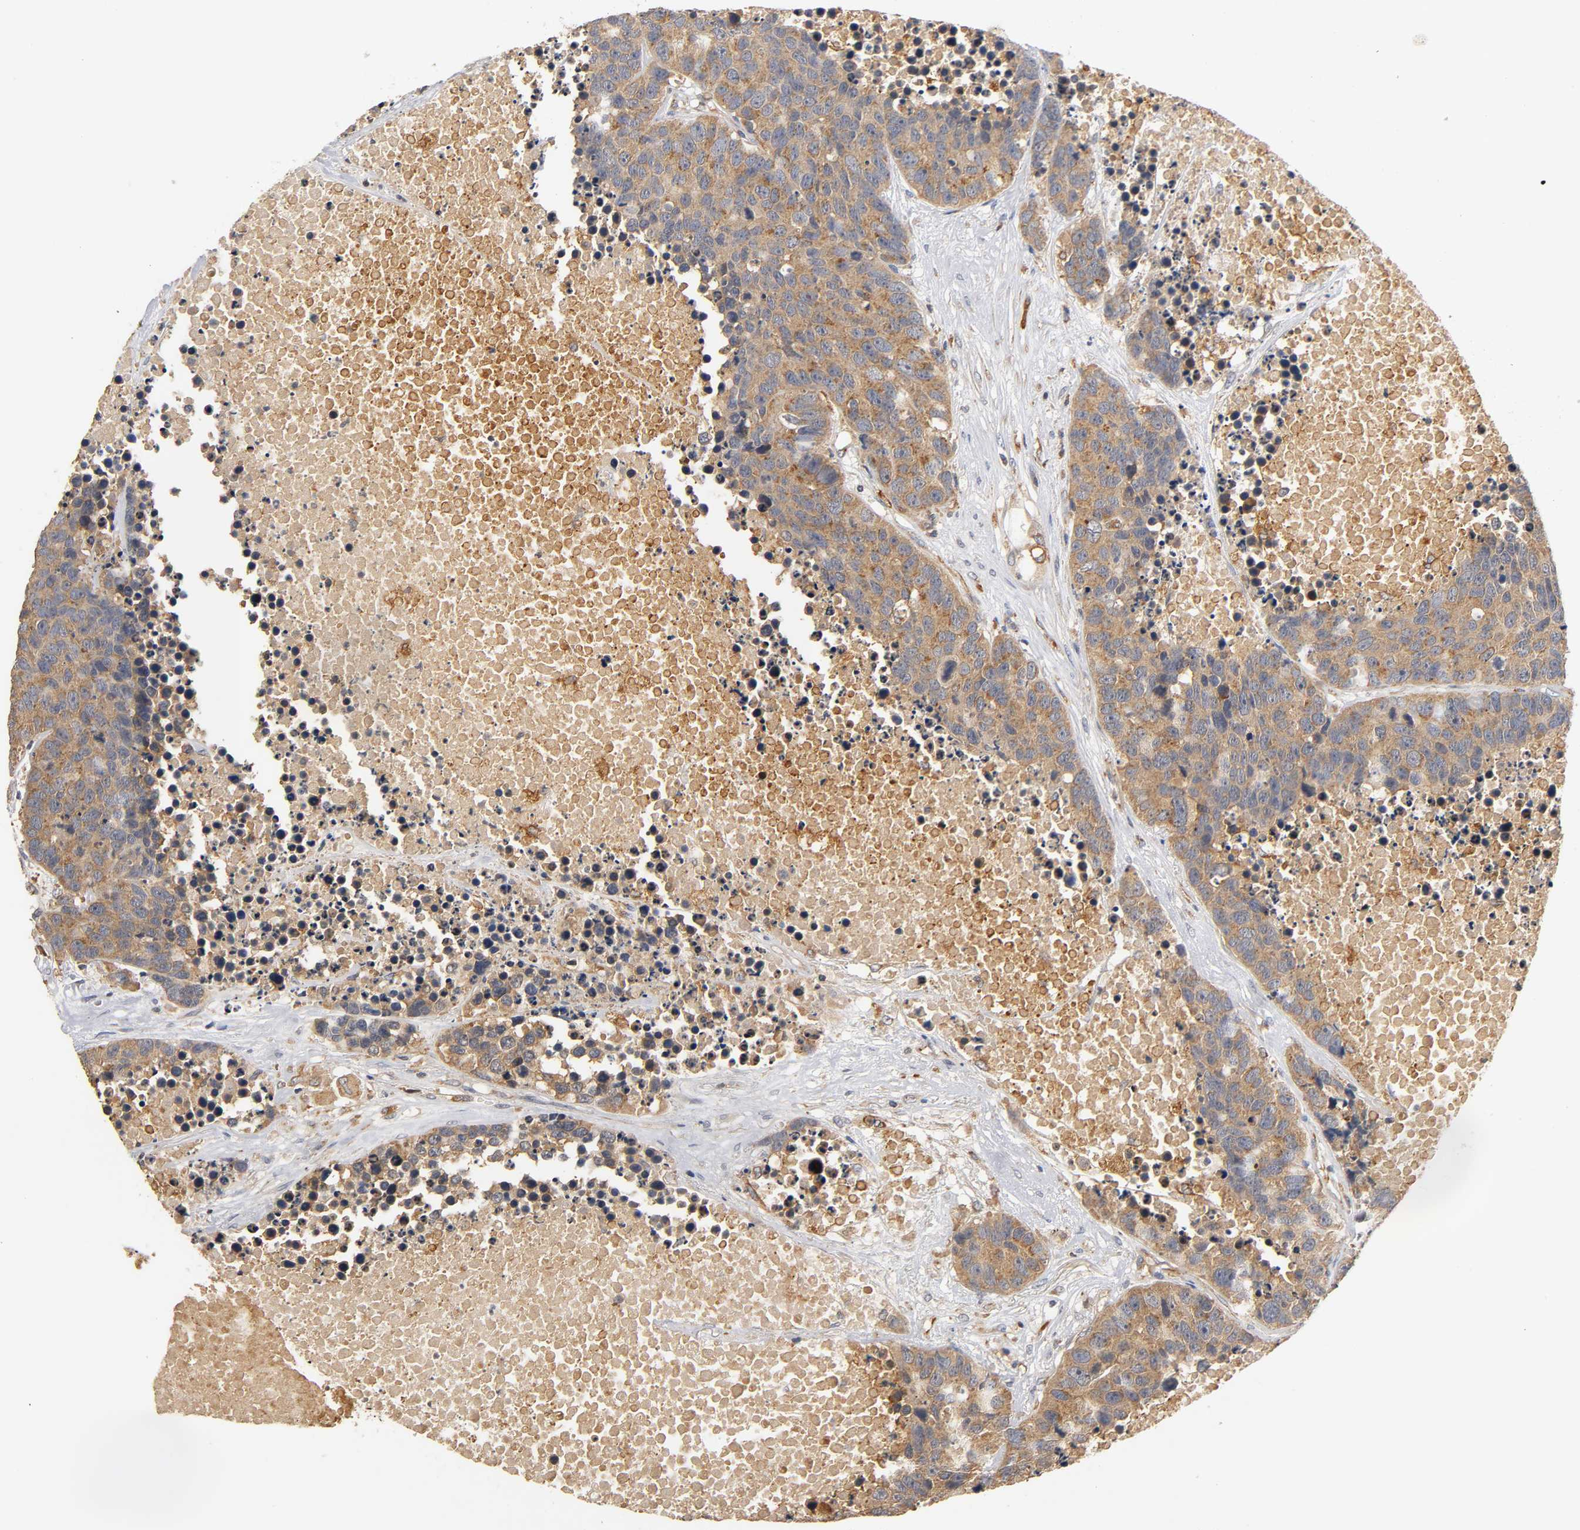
{"staining": {"intensity": "moderate", "quantity": ">75%", "location": "cytoplasmic/membranous"}, "tissue": "carcinoid", "cell_type": "Tumor cells", "image_type": "cancer", "snomed": [{"axis": "morphology", "description": "Carcinoid, malignant, NOS"}, {"axis": "topography", "description": "Lung"}], "caption": "The micrograph shows a brown stain indicating the presence of a protein in the cytoplasmic/membranous of tumor cells in carcinoid.", "gene": "SCAP", "patient": {"sex": "male", "age": 60}}